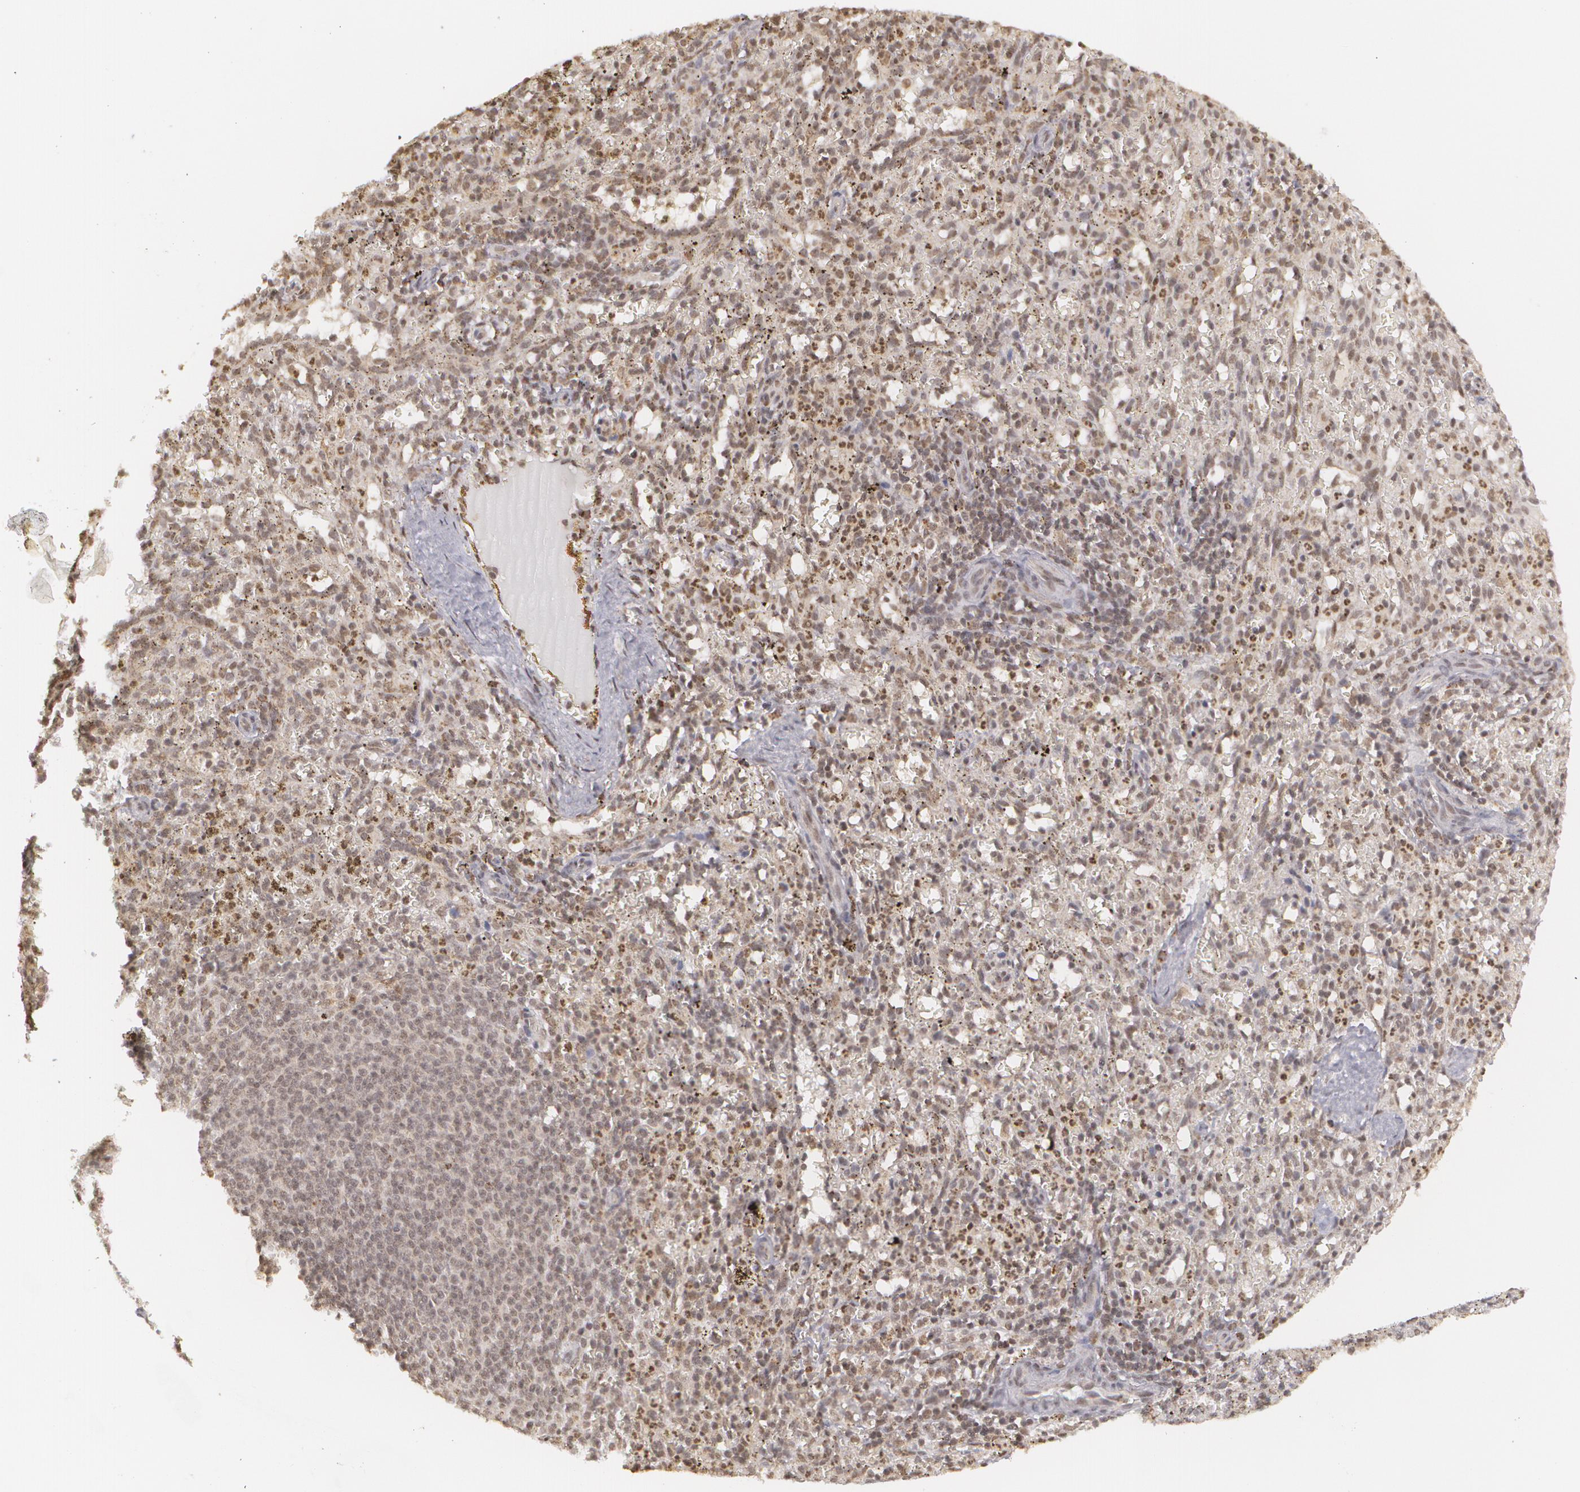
{"staining": {"intensity": "moderate", "quantity": "25%-75%", "location": "nuclear"}, "tissue": "spleen", "cell_type": "Cells in red pulp", "image_type": "normal", "snomed": [{"axis": "morphology", "description": "Normal tissue, NOS"}, {"axis": "topography", "description": "Spleen"}], "caption": "The photomicrograph demonstrates staining of normal spleen, revealing moderate nuclear protein staining (brown color) within cells in red pulp. The staining is performed using DAB (3,3'-diaminobenzidine) brown chromogen to label protein expression. The nuclei are counter-stained blue using hematoxylin.", "gene": "MXD1", "patient": {"sex": "female", "age": 10}}